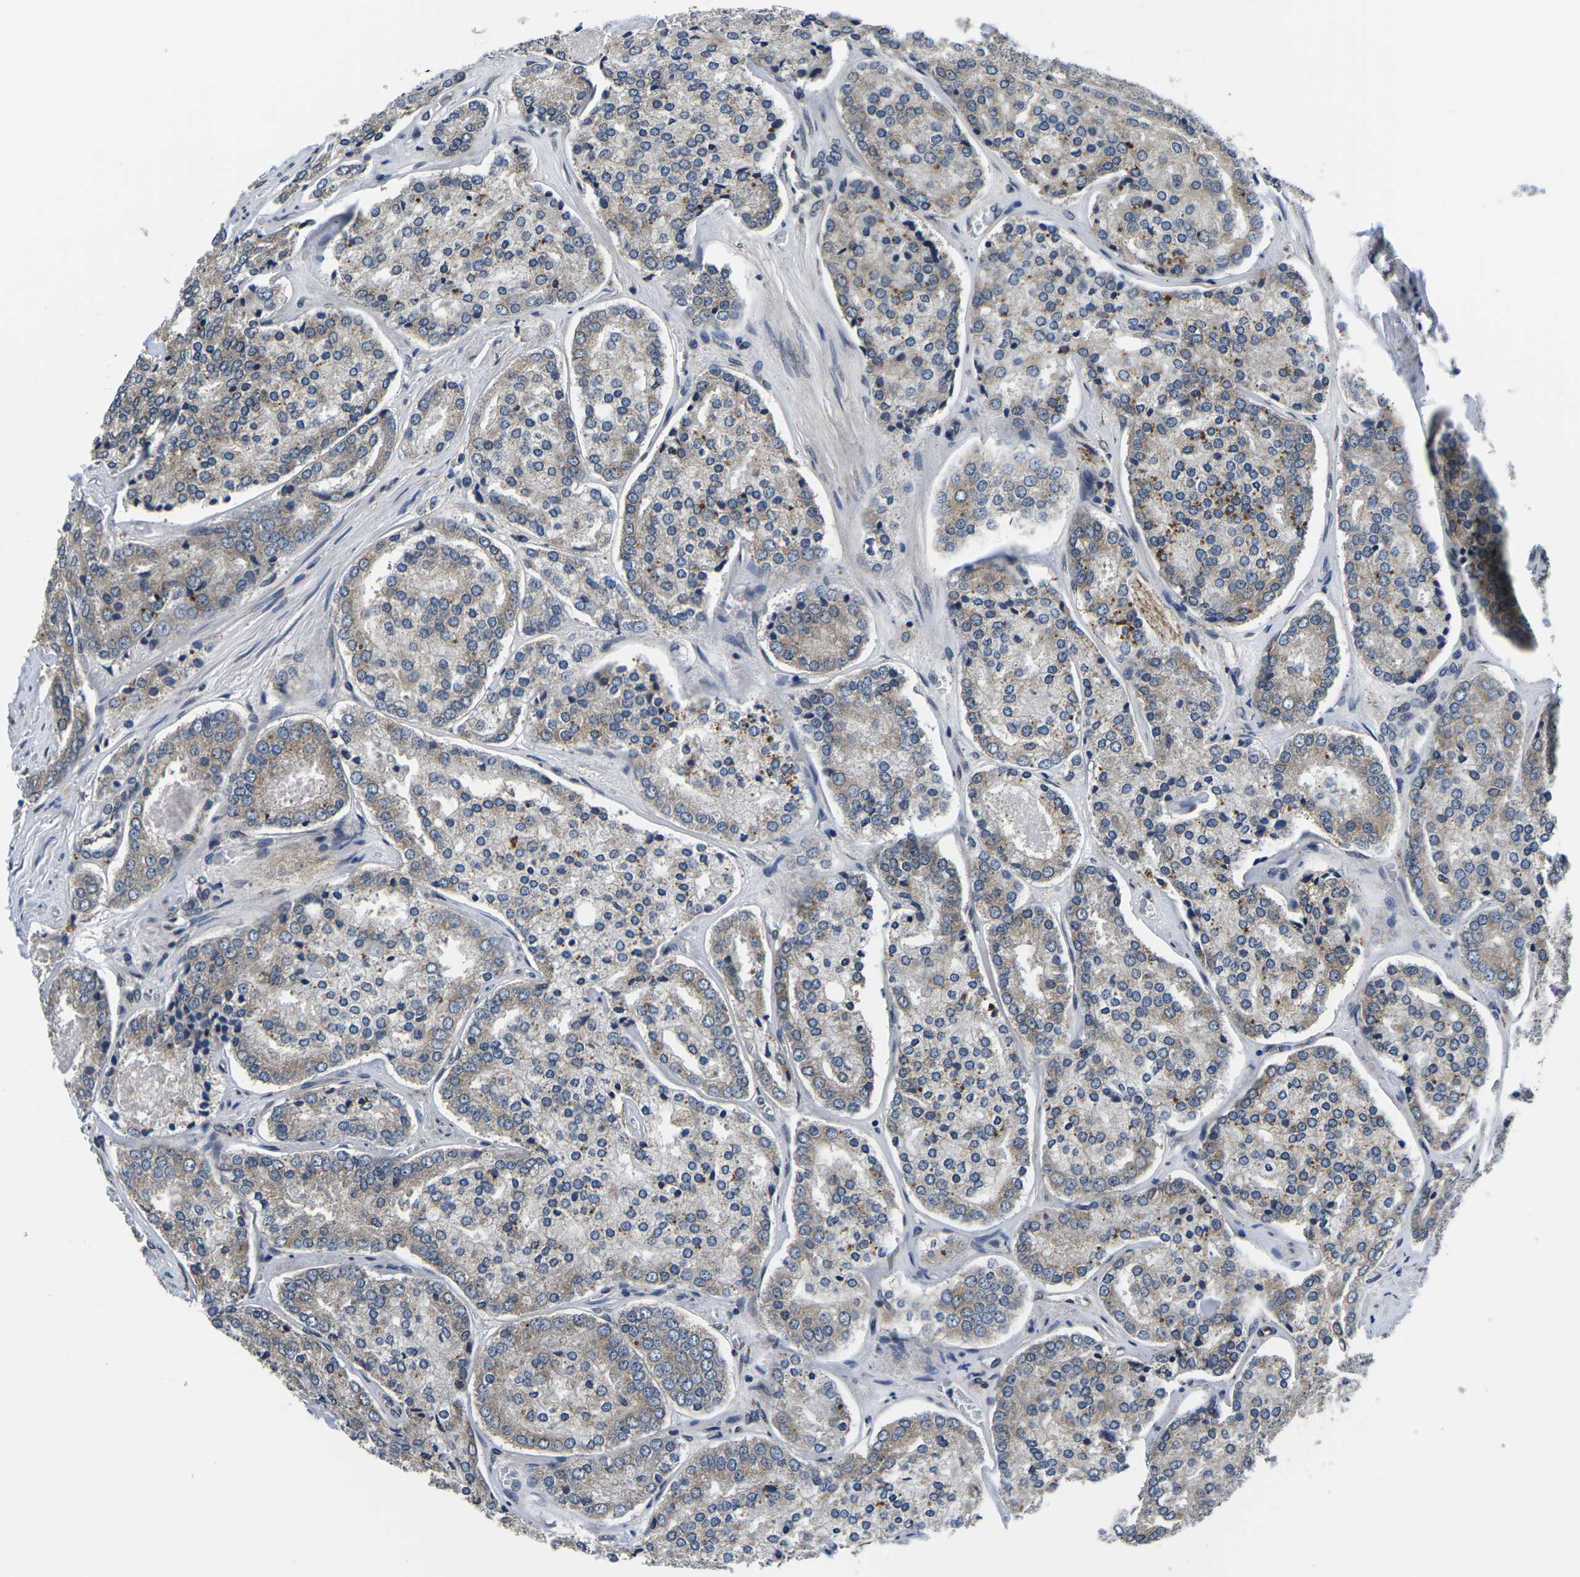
{"staining": {"intensity": "weak", "quantity": "25%-75%", "location": "cytoplasmic/membranous"}, "tissue": "prostate cancer", "cell_type": "Tumor cells", "image_type": "cancer", "snomed": [{"axis": "morphology", "description": "Adenocarcinoma, High grade"}, {"axis": "topography", "description": "Prostate"}], "caption": "Immunohistochemistry (IHC) of human prostate cancer (high-grade adenocarcinoma) reveals low levels of weak cytoplasmic/membranous staining in approximately 25%-75% of tumor cells.", "gene": "SNX10", "patient": {"sex": "male", "age": 65}}